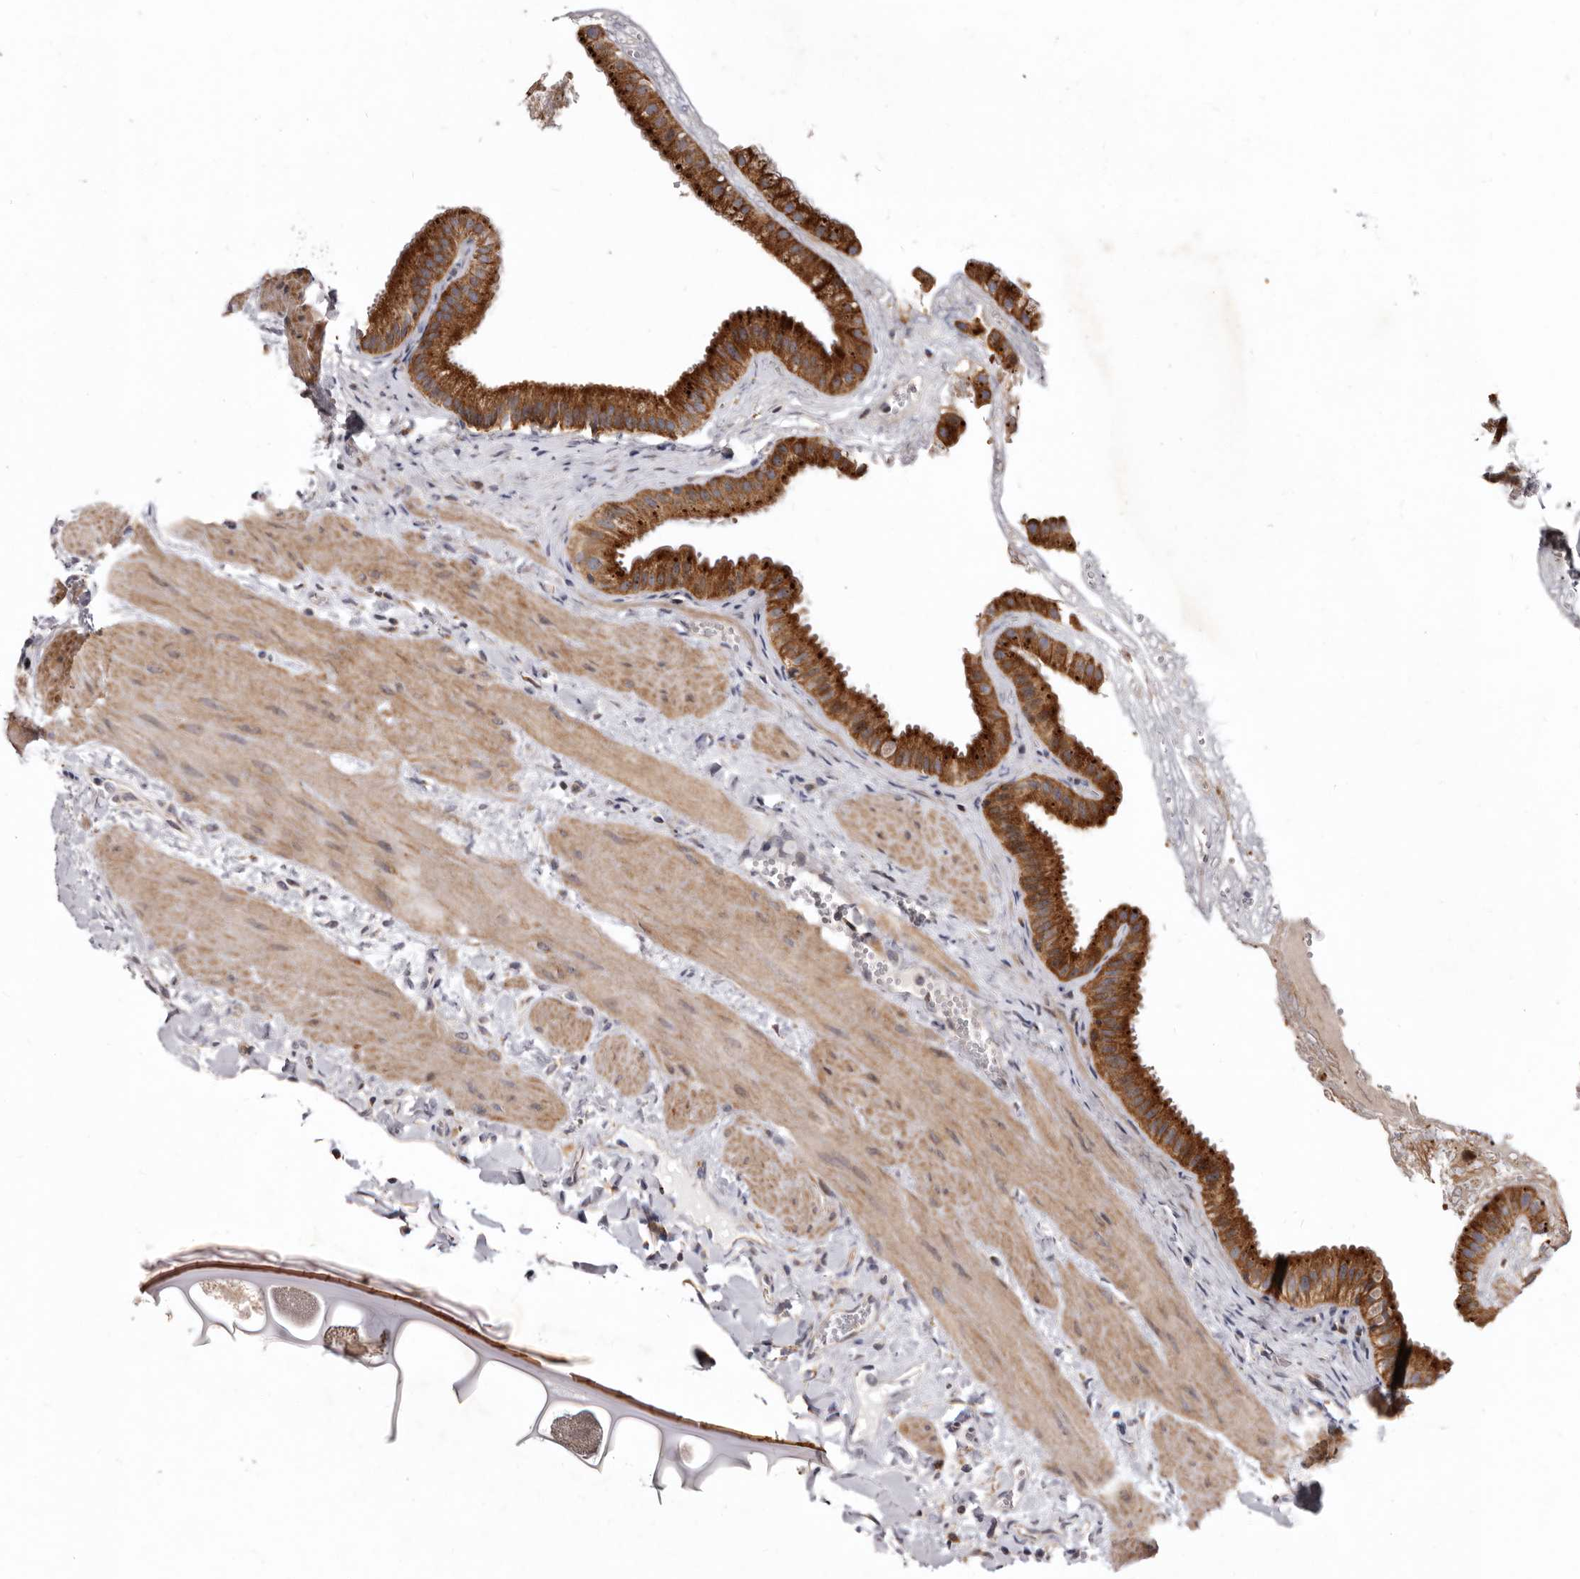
{"staining": {"intensity": "strong", "quantity": ">75%", "location": "cytoplasmic/membranous"}, "tissue": "gallbladder", "cell_type": "Glandular cells", "image_type": "normal", "snomed": [{"axis": "morphology", "description": "Normal tissue, NOS"}, {"axis": "topography", "description": "Gallbladder"}], "caption": "Strong cytoplasmic/membranous expression for a protein is present in approximately >75% of glandular cells of benign gallbladder using IHC.", "gene": "SMC4", "patient": {"sex": "male", "age": 55}}